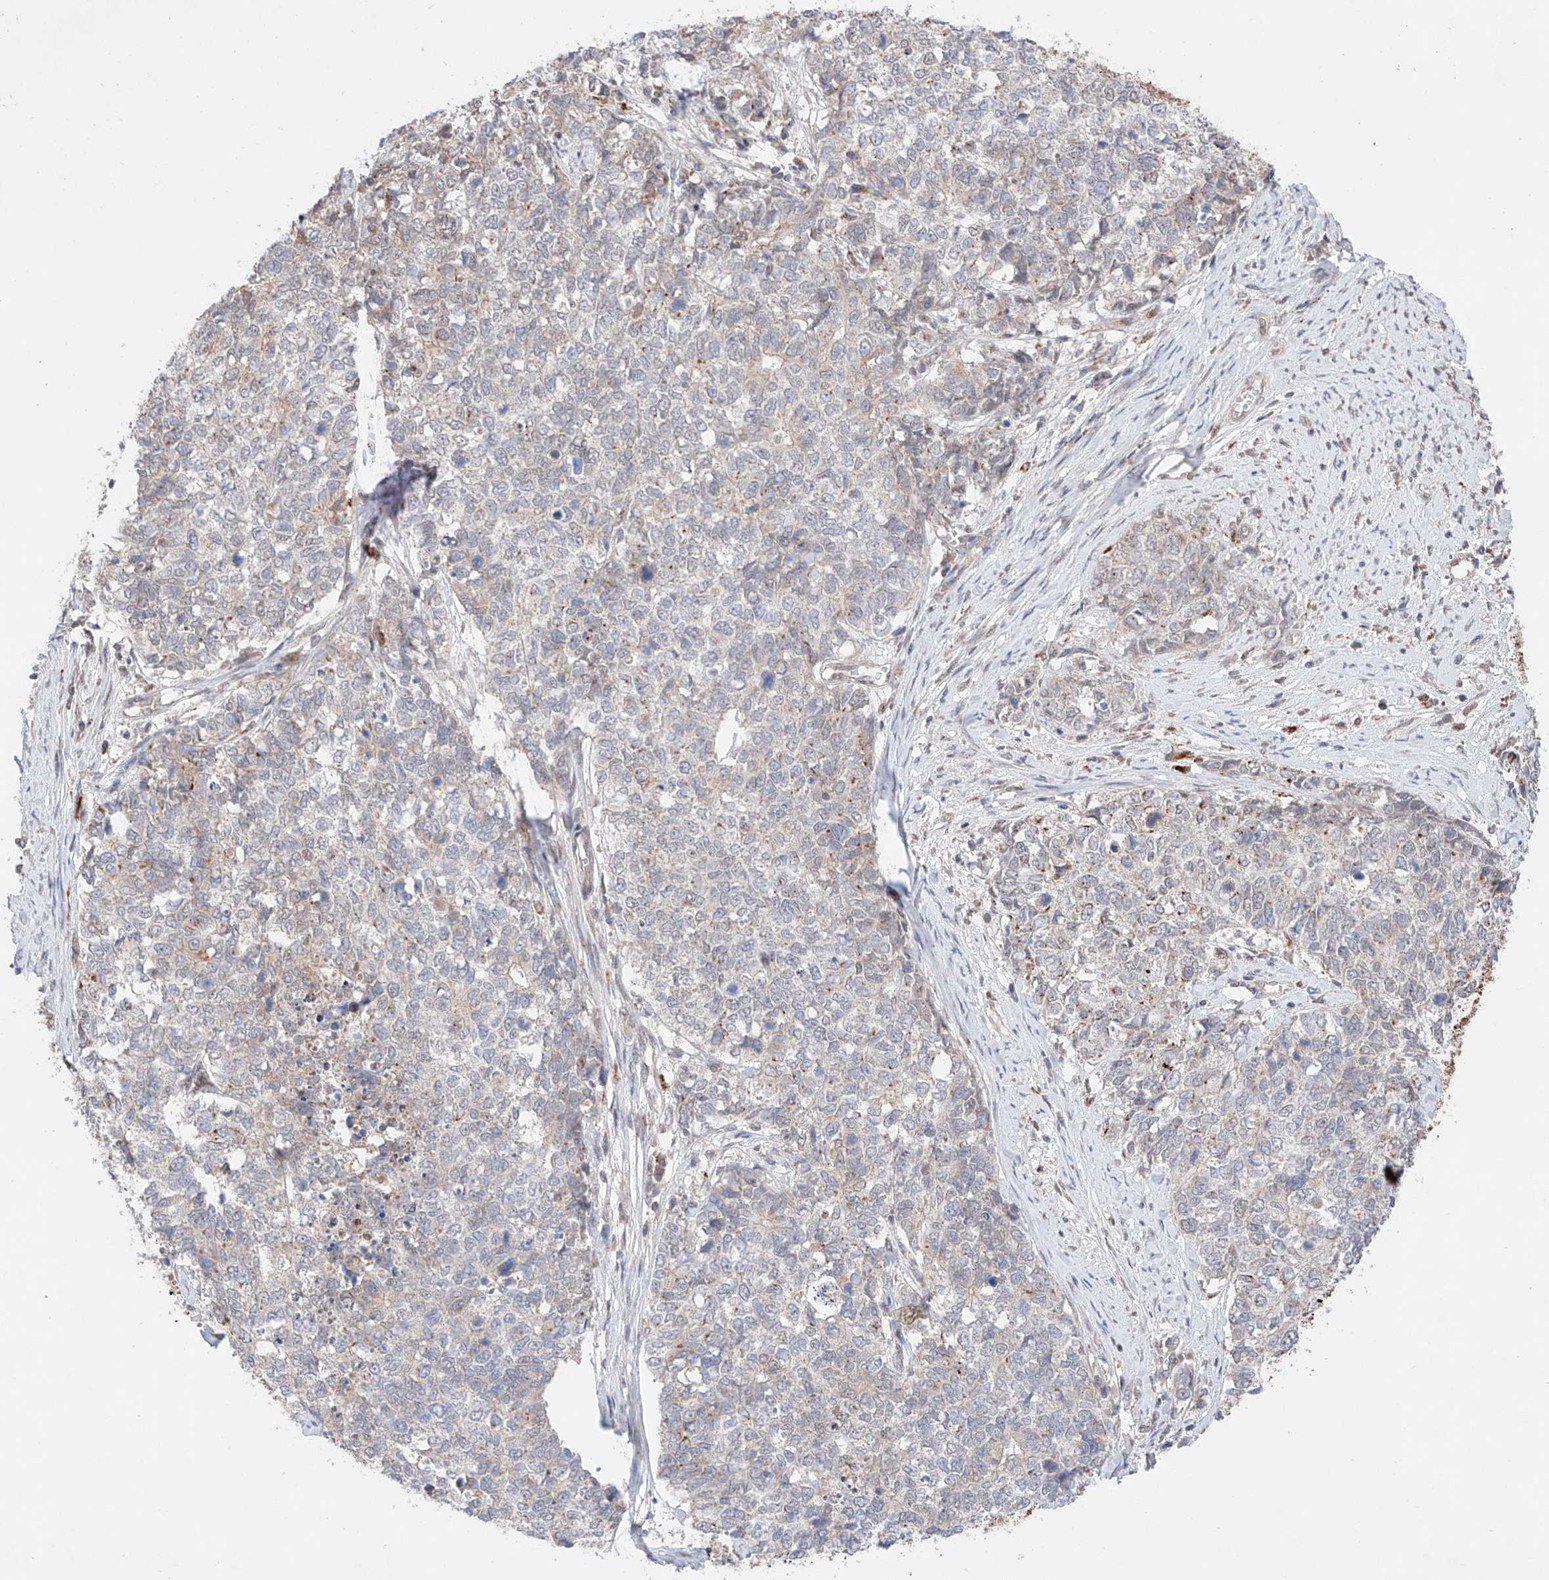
{"staining": {"intensity": "weak", "quantity": "<25%", "location": "cytoplasmic/membranous"}, "tissue": "cervical cancer", "cell_type": "Tumor cells", "image_type": "cancer", "snomed": [{"axis": "morphology", "description": "Squamous cell carcinoma, NOS"}, {"axis": "topography", "description": "Cervix"}], "caption": "An IHC histopathology image of cervical squamous cell carcinoma is shown. There is no staining in tumor cells of cervical squamous cell carcinoma.", "gene": "GCNT1", "patient": {"sex": "female", "age": 63}}